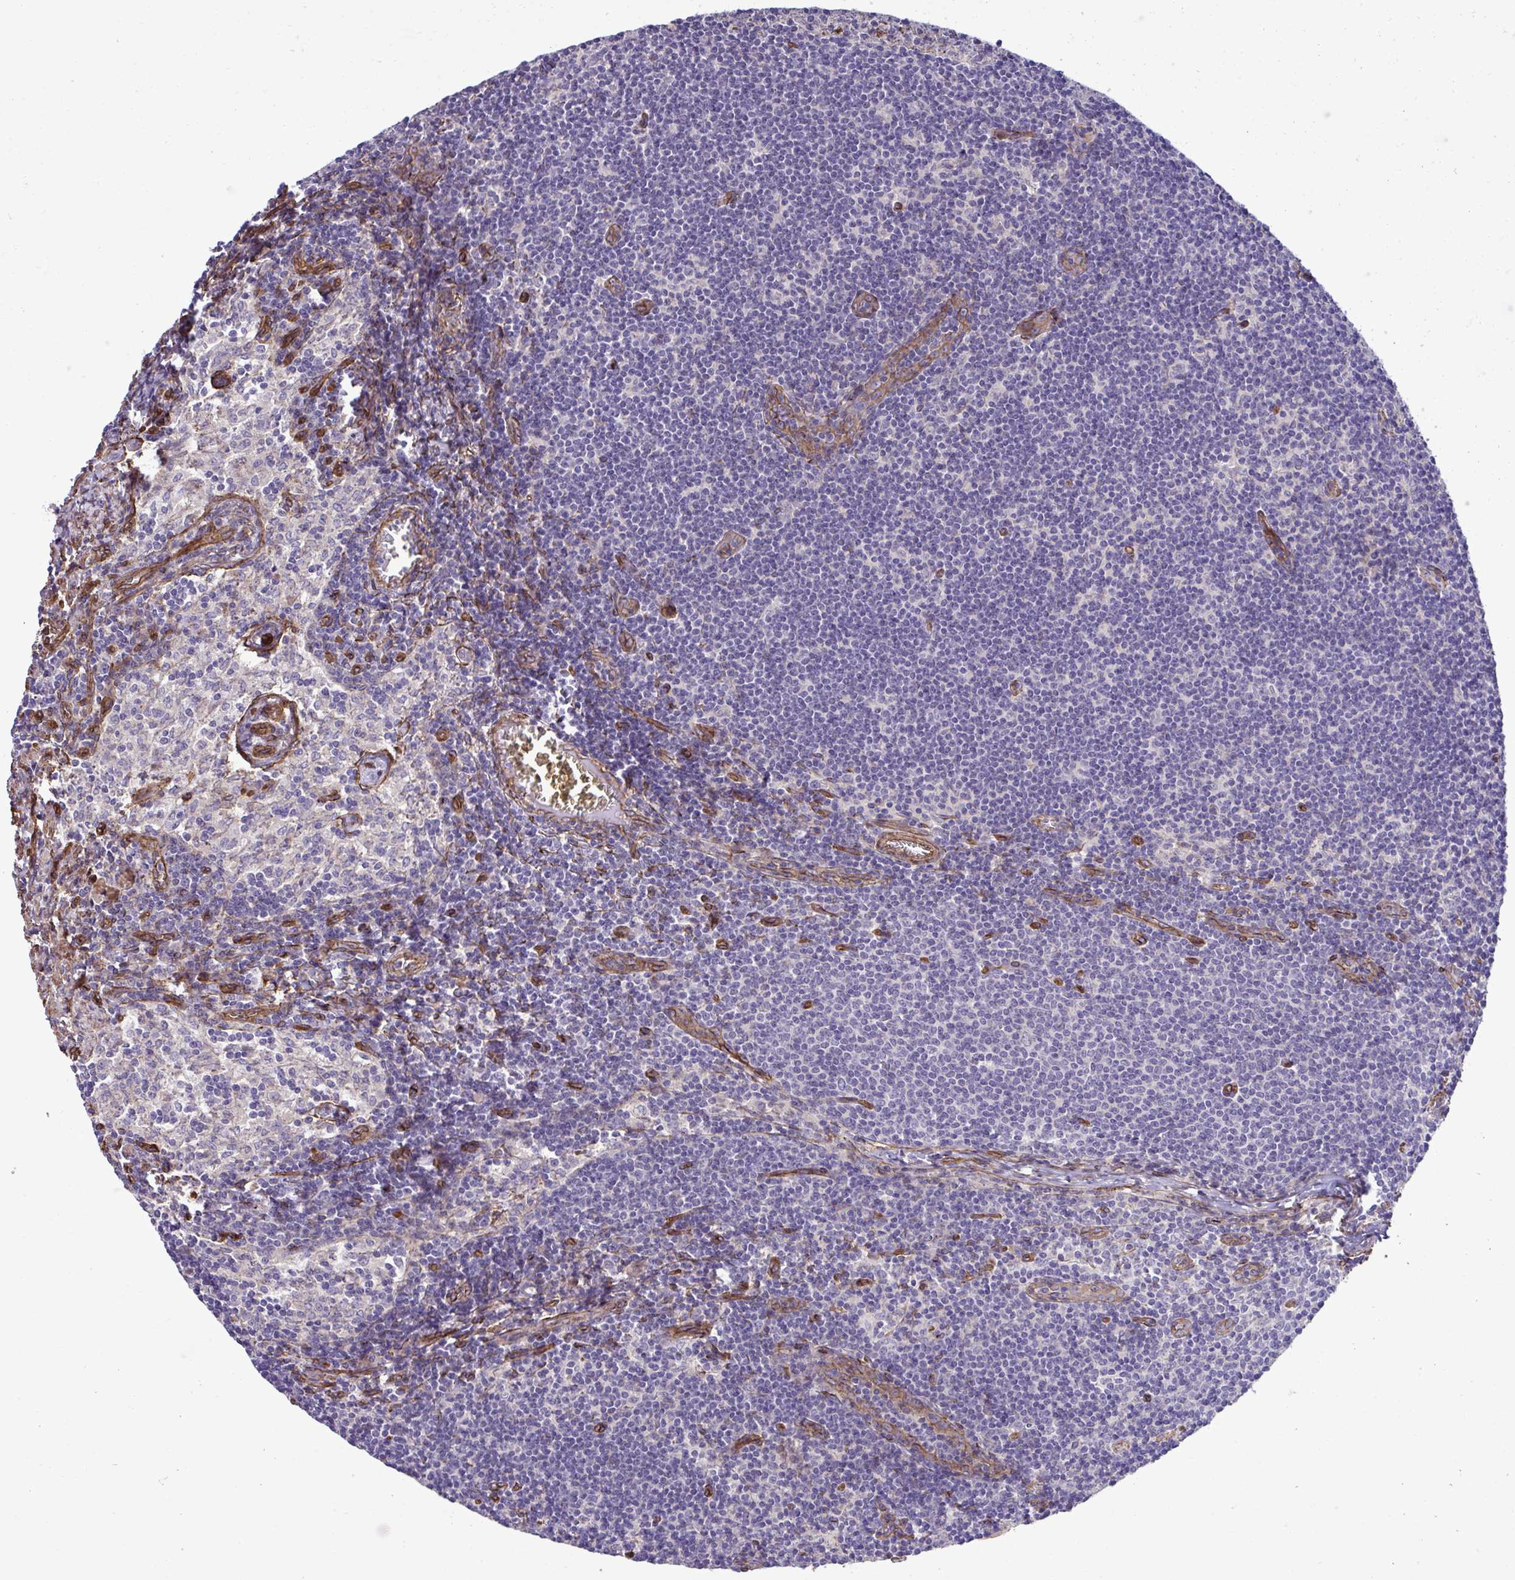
{"staining": {"intensity": "negative", "quantity": "none", "location": "none"}, "tissue": "lymph node", "cell_type": "Germinal center cells", "image_type": "normal", "snomed": [{"axis": "morphology", "description": "Normal tissue, NOS"}, {"axis": "topography", "description": "Lymph node"}], "caption": "Immunohistochemistry photomicrograph of unremarkable lymph node: human lymph node stained with DAB (3,3'-diaminobenzidine) demonstrates no significant protein staining in germinal center cells. (Stains: DAB immunohistochemistry (IHC) with hematoxylin counter stain, Microscopy: brightfield microscopy at high magnification).", "gene": "TRIM52", "patient": {"sex": "female", "age": 31}}